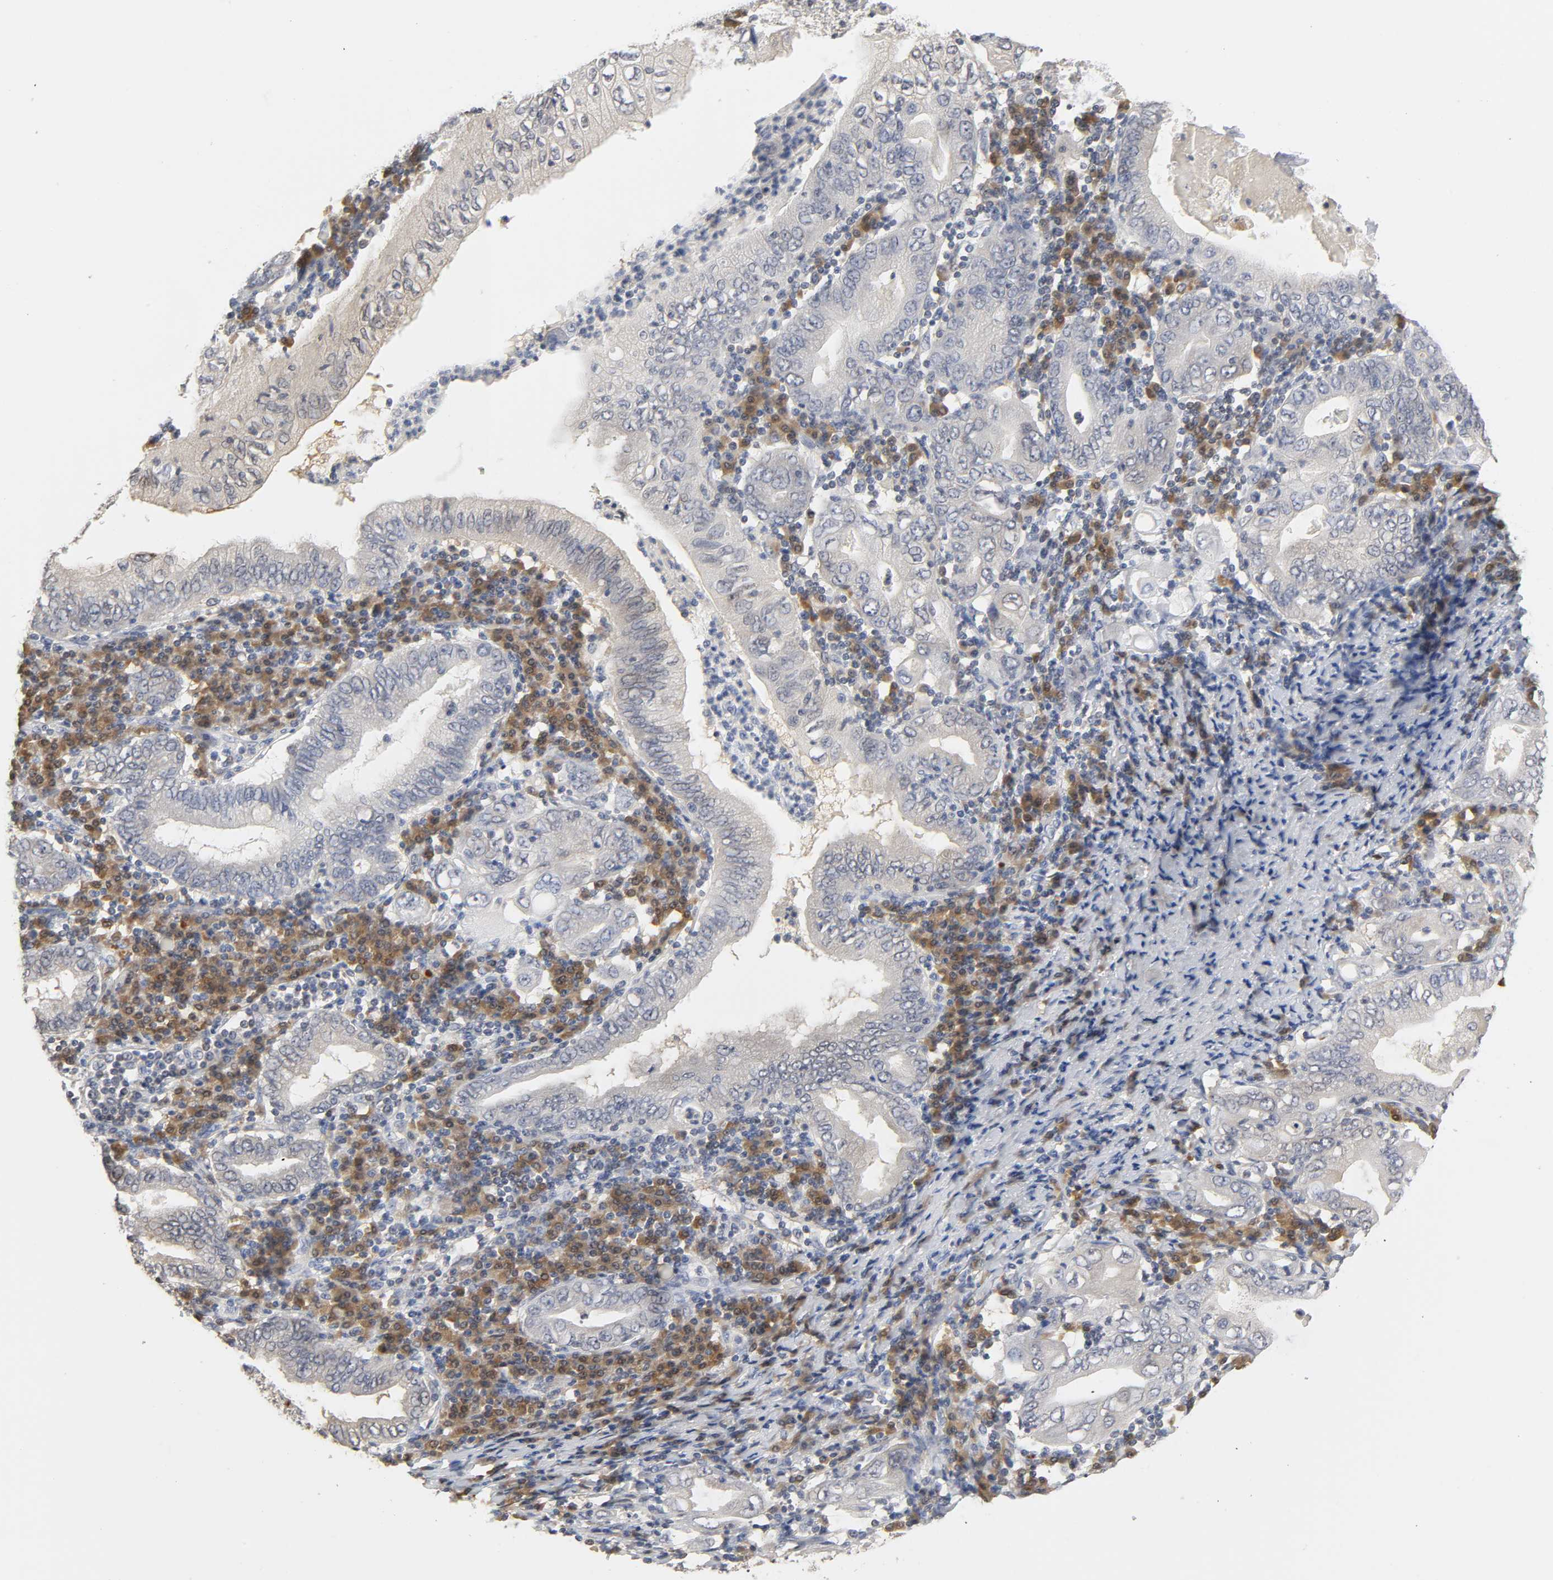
{"staining": {"intensity": "negative", "quantity": "none", "location": "none"}, "tissue": "stomach cancer", "cell_type": "Tumor cells", "image_type": "cancer", "snomed": [{"axis": "morphology", "description": "Normal tissue, NOS"}, {"axis": "morphology", "description": "Adenocarcinoma, NOS"}, {"axis": "topography", "description": "Esophagus"}, {"axis": "topography", "description": "Stomach, upper"}, {"axis": "topography", "description": "Peripheral nerve tissue"}], "caption": "Immunohistochemistry of human stomach cancer exhibits no staining in tumor cells.", "gene": "MIF", "patient": {"sex": "male", "age": 62}}